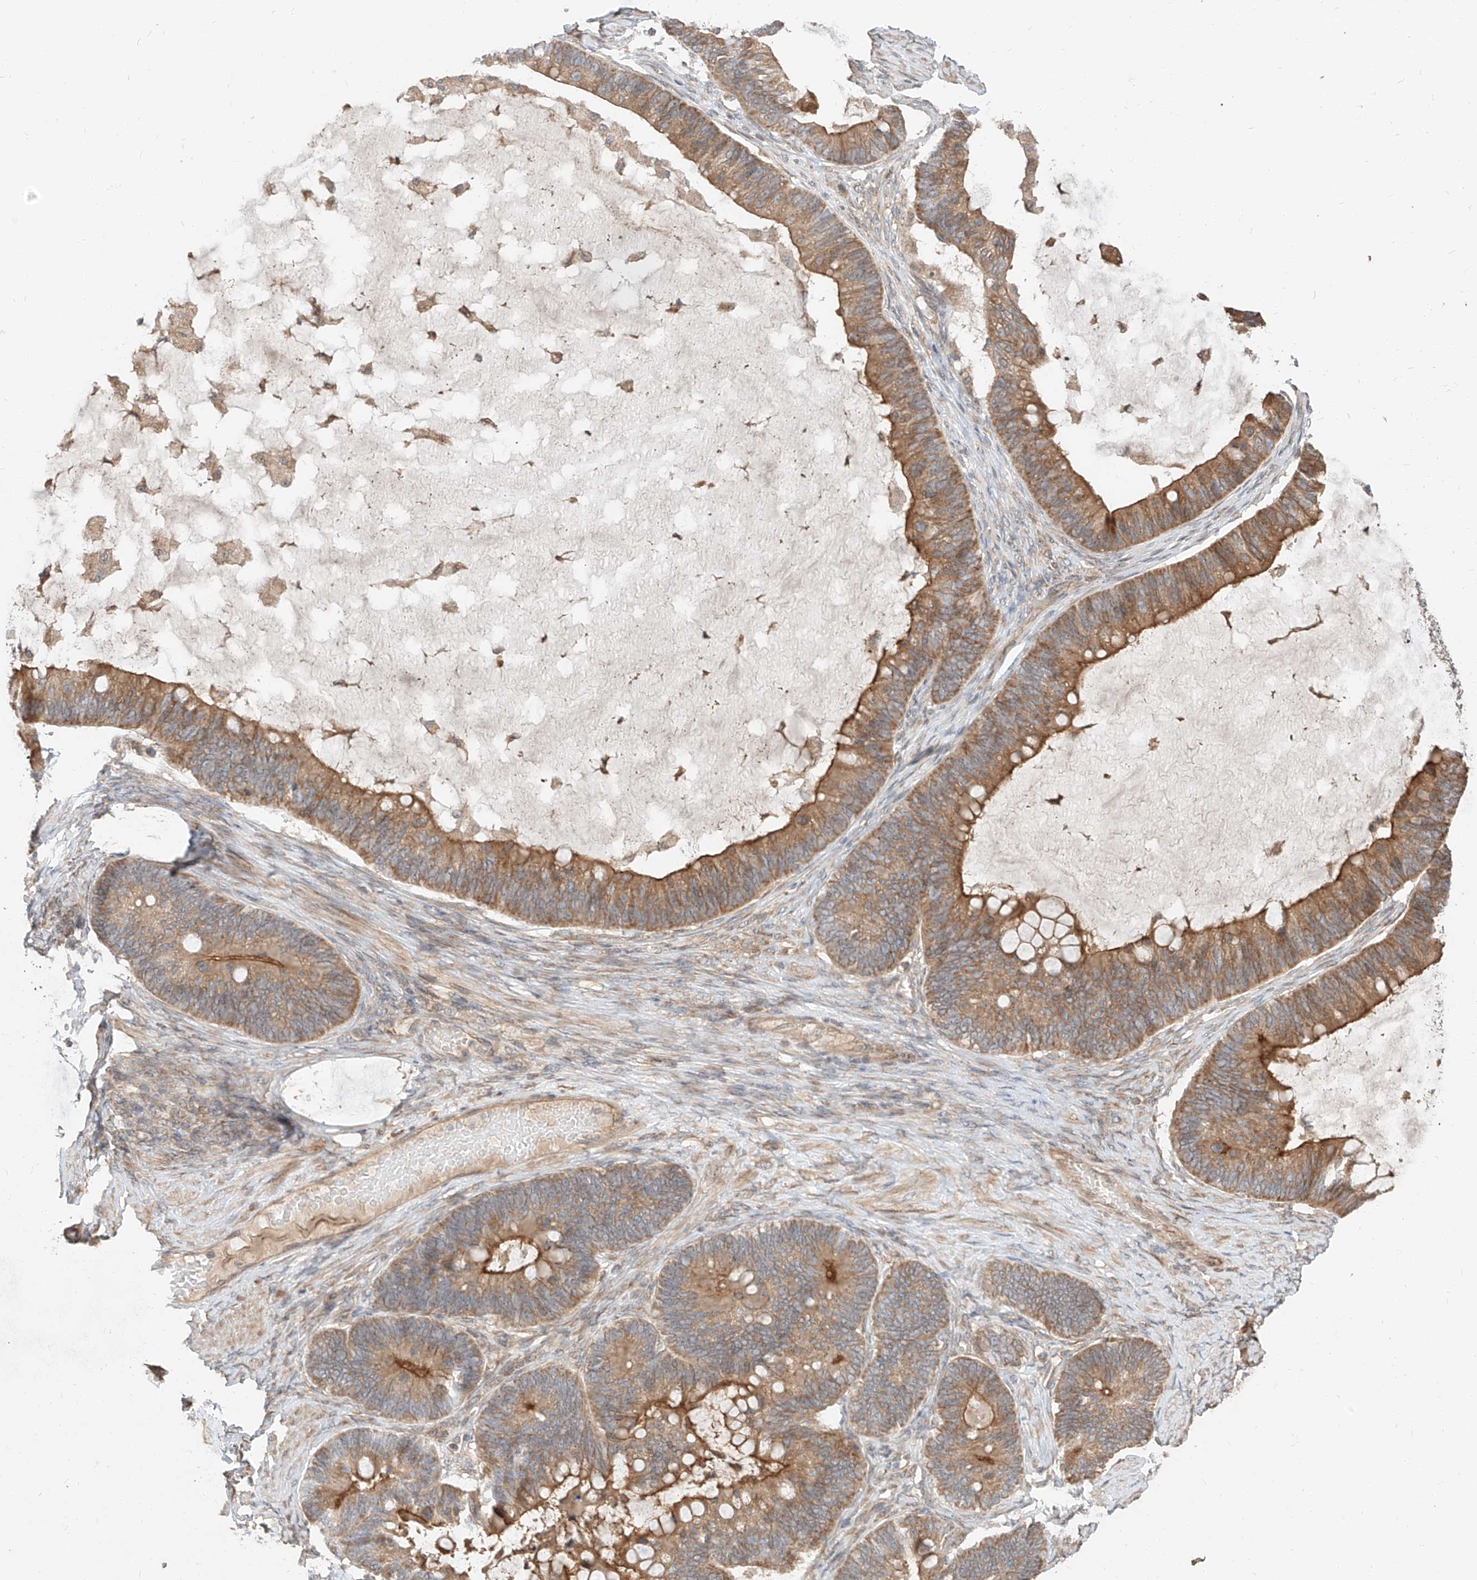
{"staining": {"intensity": "moderate", "quantity": ">75%", "location": "cytoplasmic/membranous"}, "tissue": "ovarian cancer", "cell_type": "Tumor cells", "image_type": "cancer", "snomed": [{"axis": "morphology", "description": "Cystadenocarcinoma, mucinous, NOS"}, {"axis": "topography", "description": "Ovary"}], "caption": "Moderate cytoplasmic/membranous staining is appreciated in about >75% of tumor cells in mucinous cystadenocarcinoma (ovarian).", "gene": "STX19", "patient": {"sex": "female", "age": 61}}